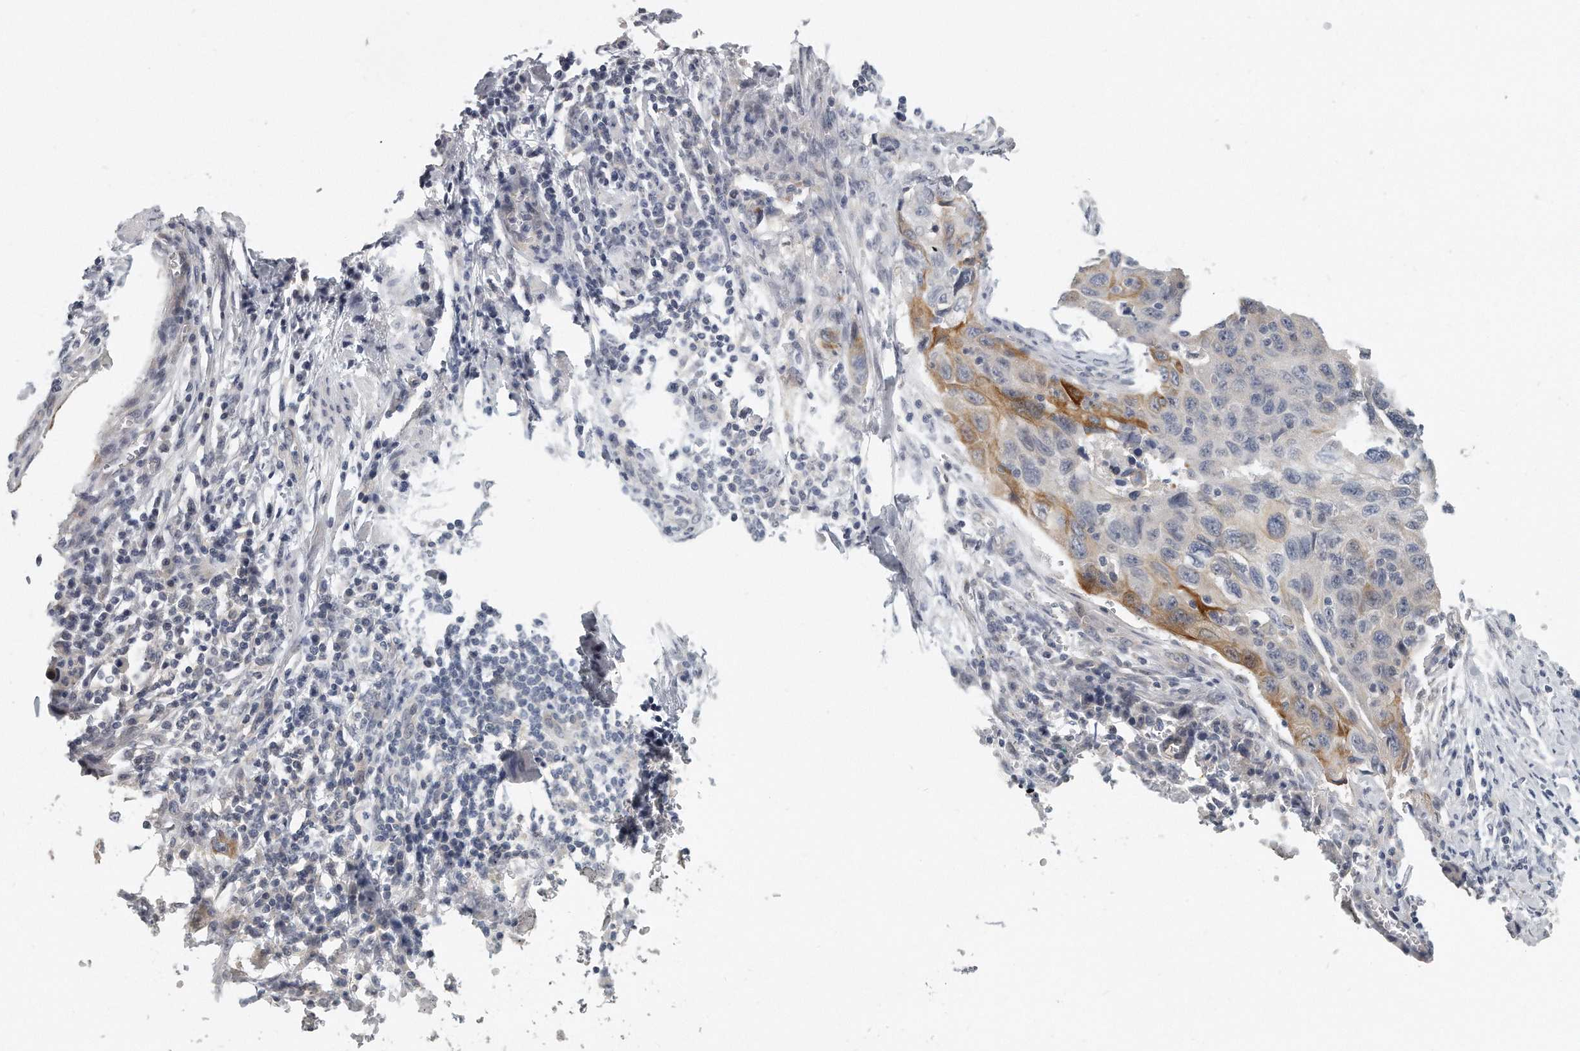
{"staining": {"intensity": "moderate", "quantity": "<25%", "location": "cytoplasmic/membranous"}, "tissue": "cervical cancer", "cell_type": "Tumor cells", "image_type": "cancer", "snomed": [{"axis": "morphology", "description": "Squamous cell carcinoma, NOS"}, {"axis": "topography", "description": "Cervix"}], "caption": "Cervical cancer was stained to show a protein in brown. There is low levels of moderate cytoplasmic/membranous expression in approximately <25% of tumor cells.", "gene": "KLHL7", "patient": {"sex": "female", "age": 53}}